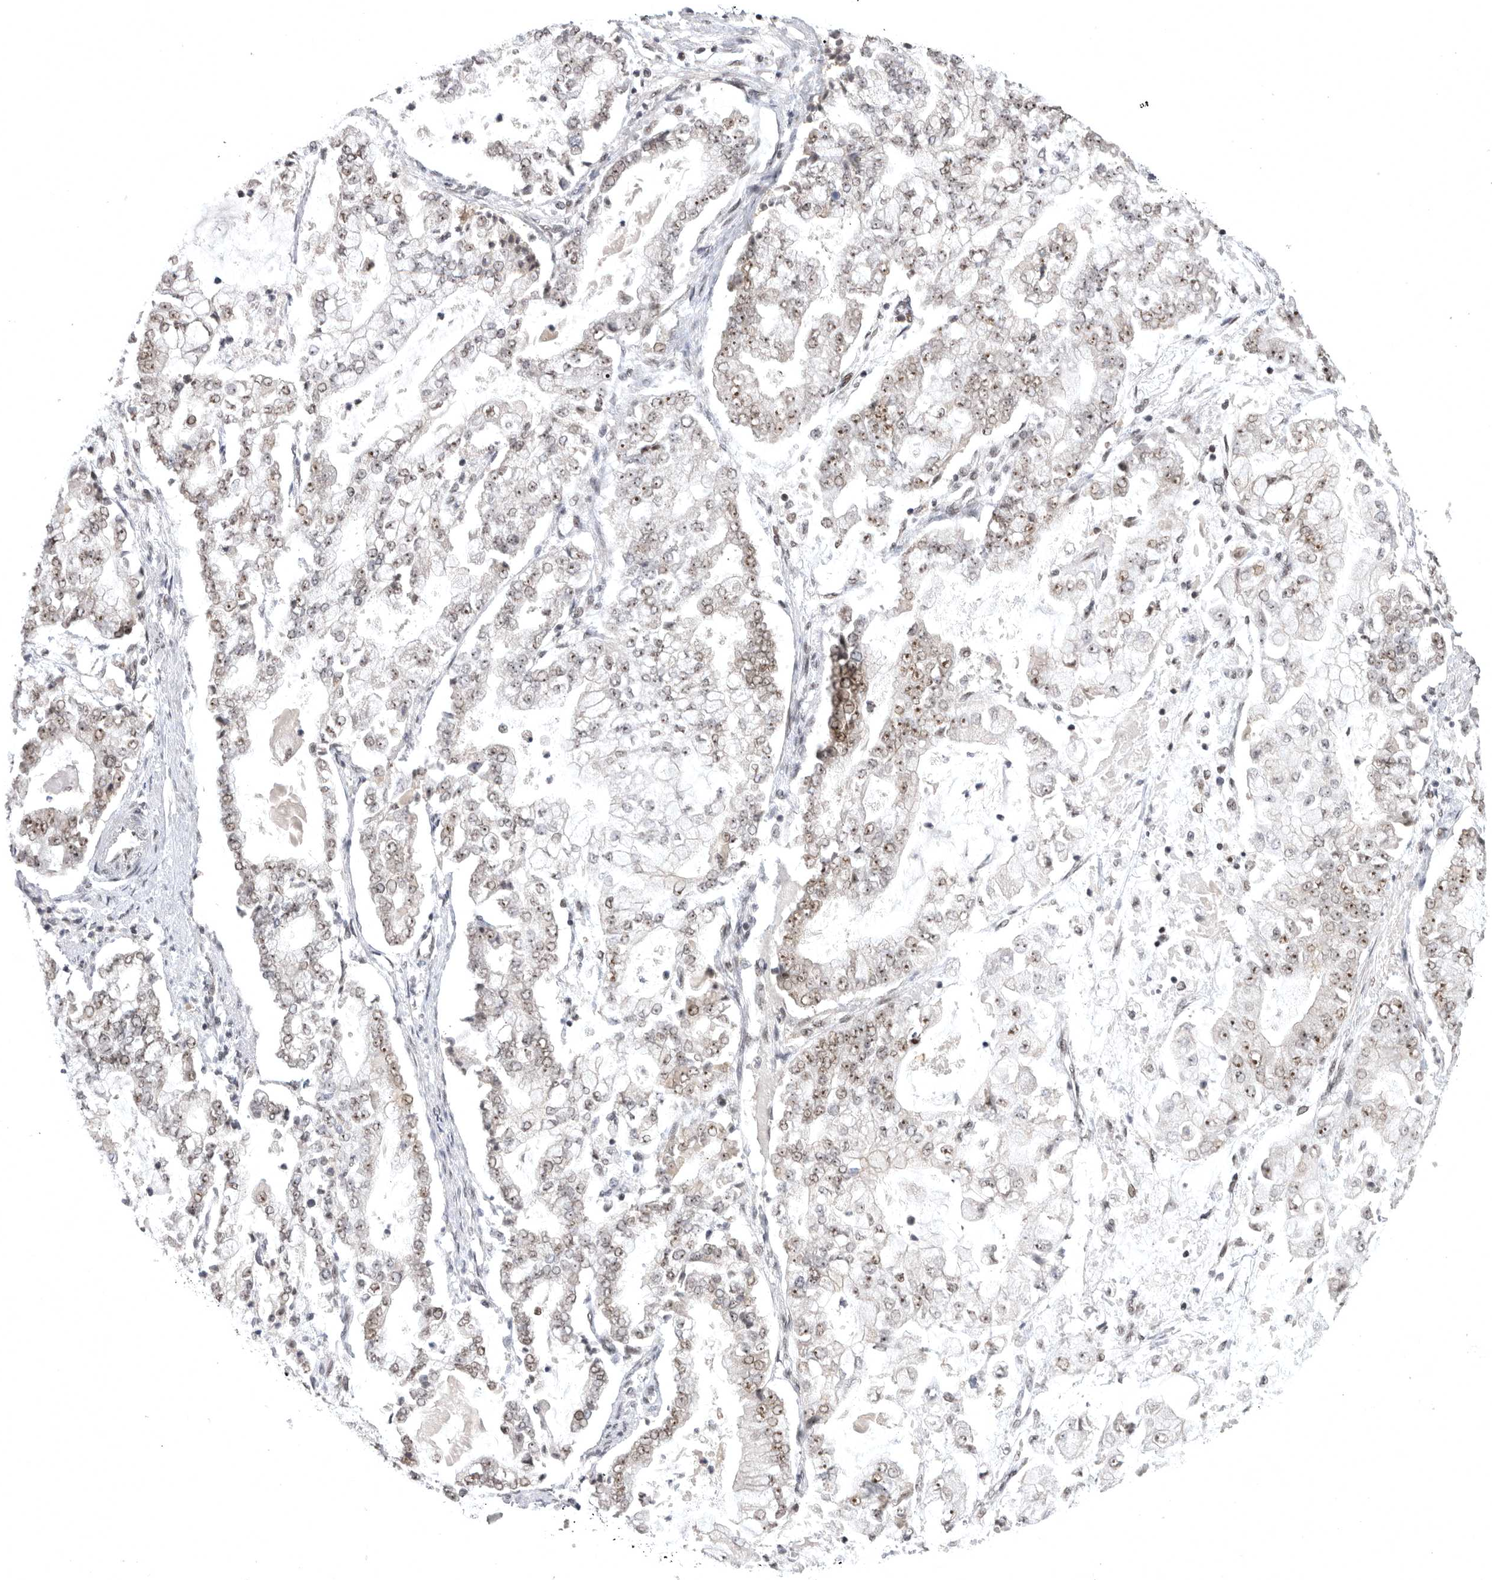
{"staining": {"intensity": "weak", "quantity": ">75%", "location": "nuclear"}, "tissue": "stomach cancer", "cell_type": "Tumor cells", "image_type": "cancer", "snomed": [{"axis": "morphology", "description": "Adenocarcinoma, NOS"}, {"axis": "topography", "description": "Stomach"}], "caption": "Brown immunohistochemical staining in stomach cancer (adenocarcinoma) displays weak nuclear positivity in about >75% of tumor cells.", "gene": "ZNF830", "patient": {"sex": "male", "age": 76}}